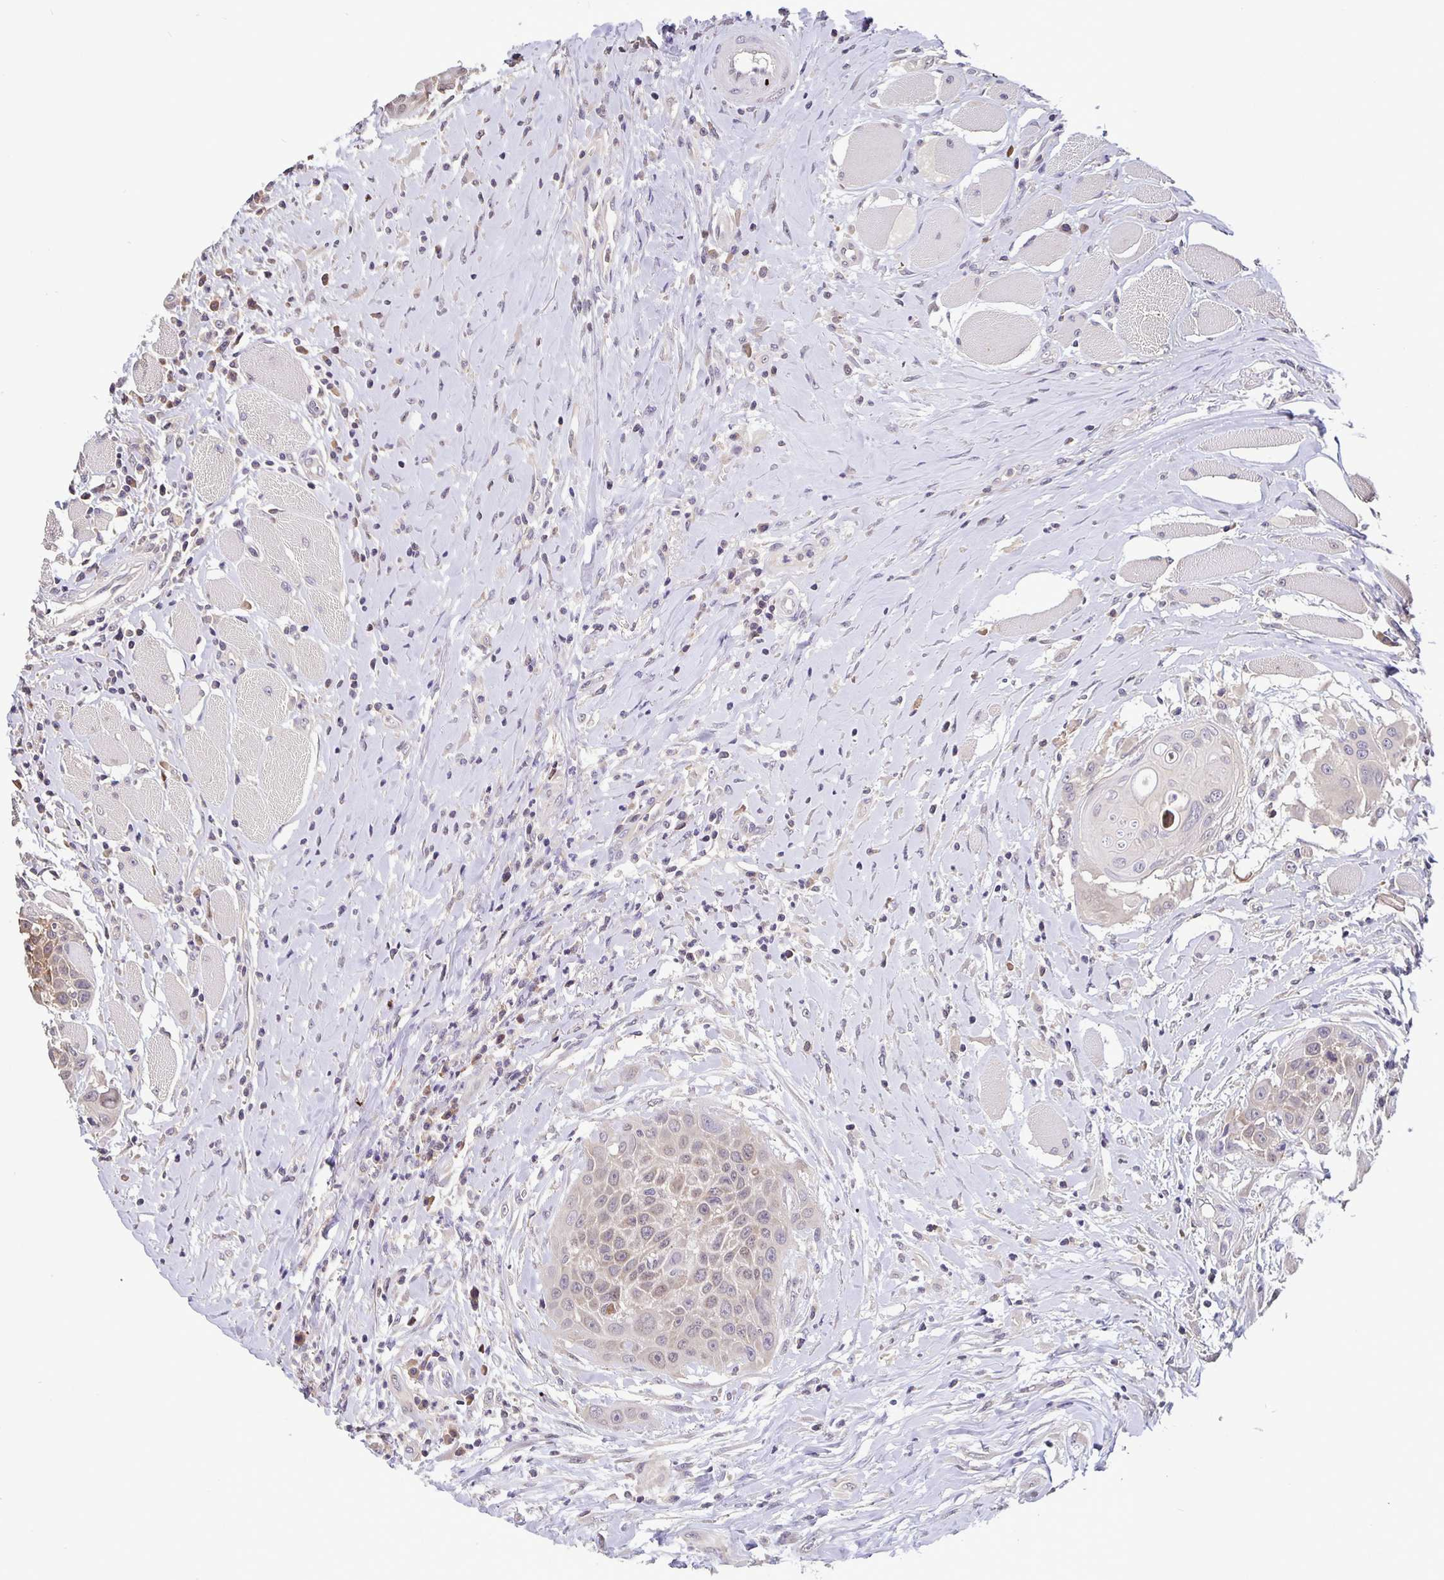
{"staining": {"intensity": "weak", "quantity": "<25%", "location": "cytoplasmic/membranous"}, "tissue": "head and neck cancer", "cell_type": "Tumor cells", "image_type": "cancer", "snomed": [{"axis": "morphology", "description": "Squamous cell carcinoma, NOS"}, {"axis": "topography", "description": "Head-Neck"}], "caption": "IHC histopathology image of neoplastic tissue: human head and neck cancer stained with DAB displays no significant protein staining in tumor cells. (DAB (3,3'-diaminobenzidine) immunohistochemistry with hematoxylin counter stain).", "gene": "FEM1C", "patient": {"sex": "female", "age": 73}}